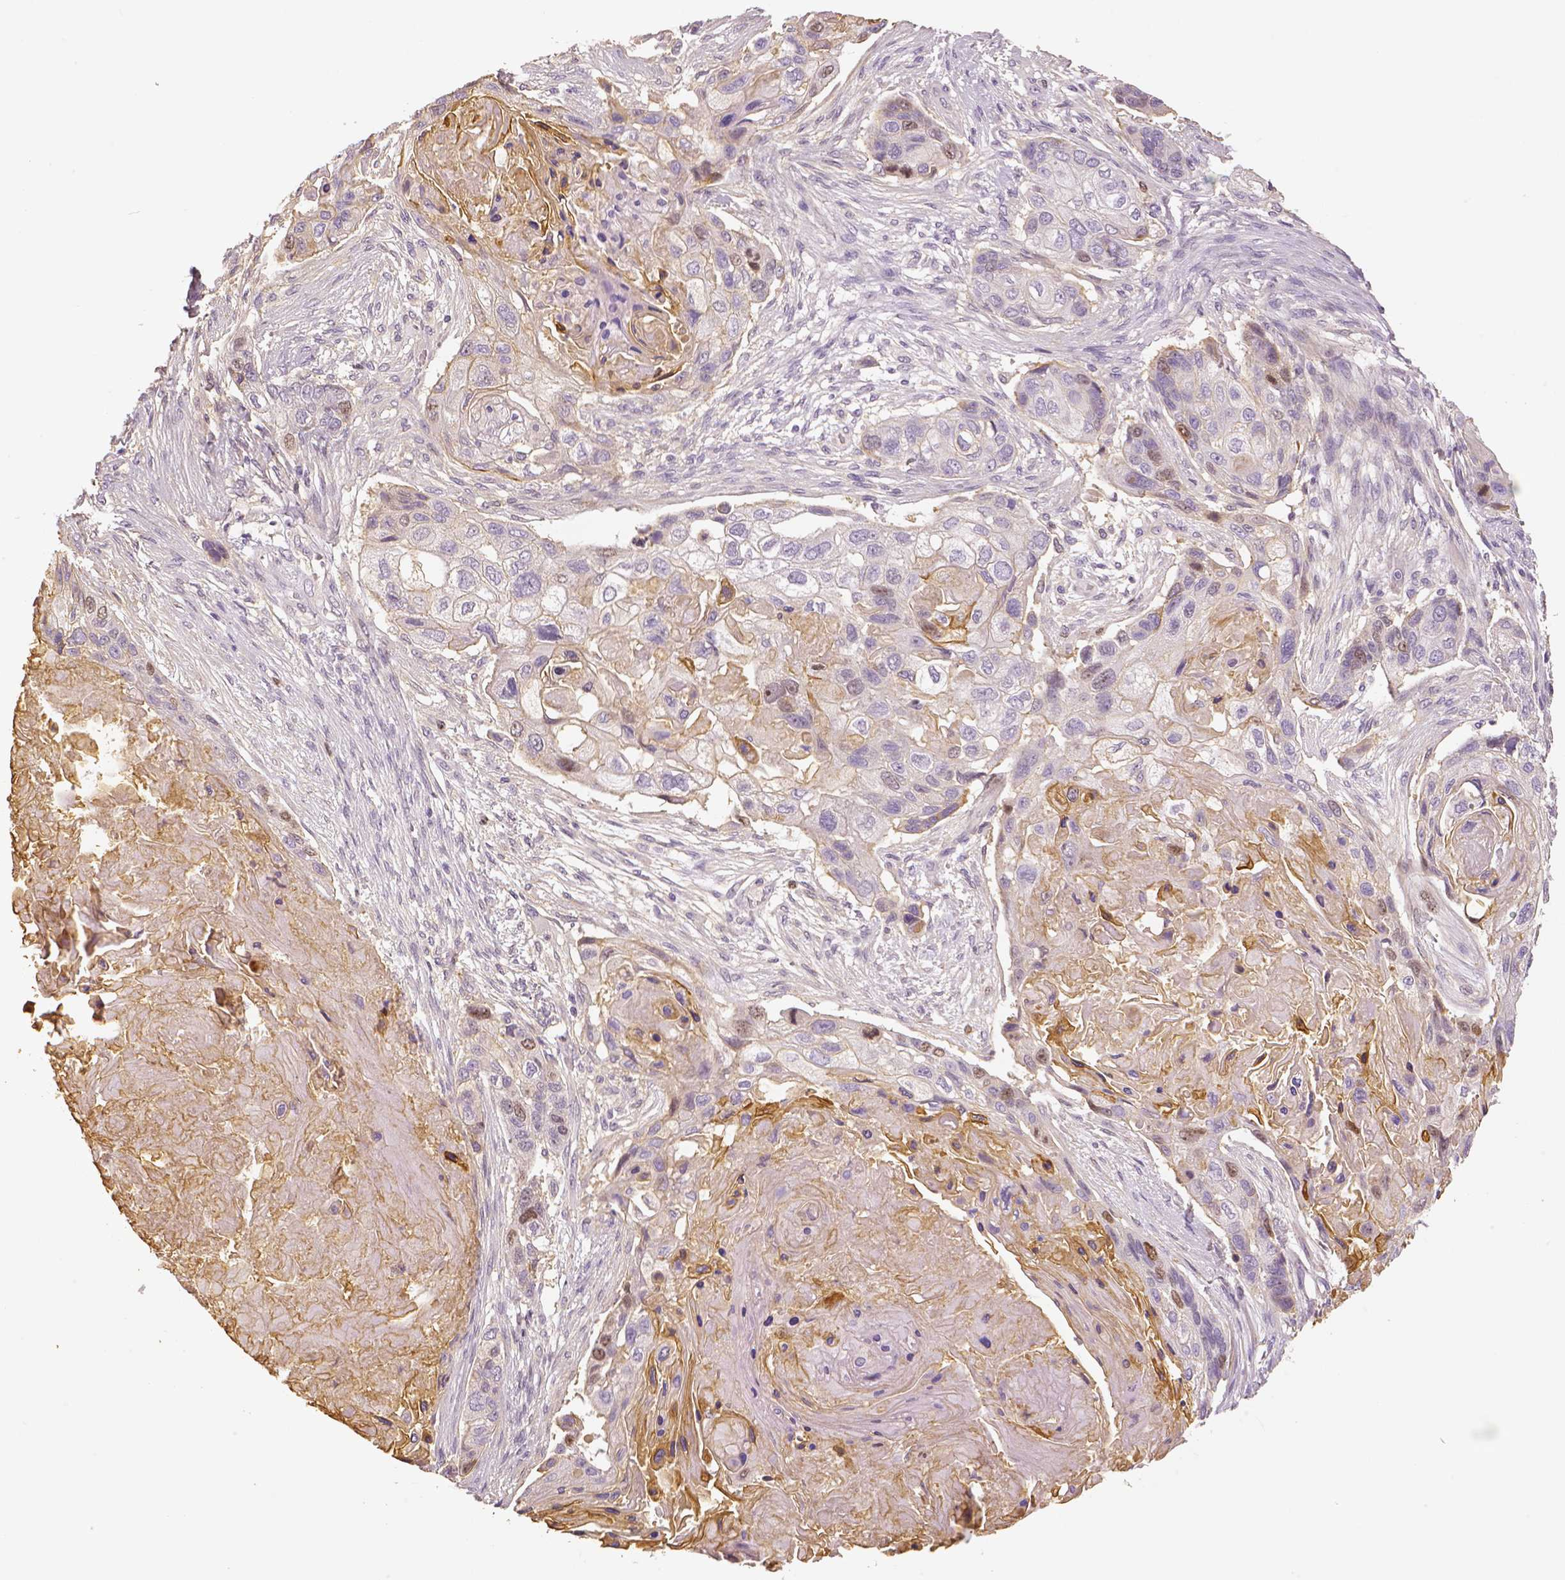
{"staining": {"intensity": "weak", "quantity": "<25%", "location": "nuclear"}, "tissue": "lung cancer", "cell_type": "Tumor cells", "image_type": "cancer", "snomed": [{"axis": "morphology", "description": "Squamous cell carcinoma, NOS"}, {"axis": "topography", "description": "Lung"}], "caption": "Image shows no protein expression in tumor cells of lung squamous cell carcinoma tissue.", "gene": "MKI67", "patient": {"sex": "male", "age": 69}}